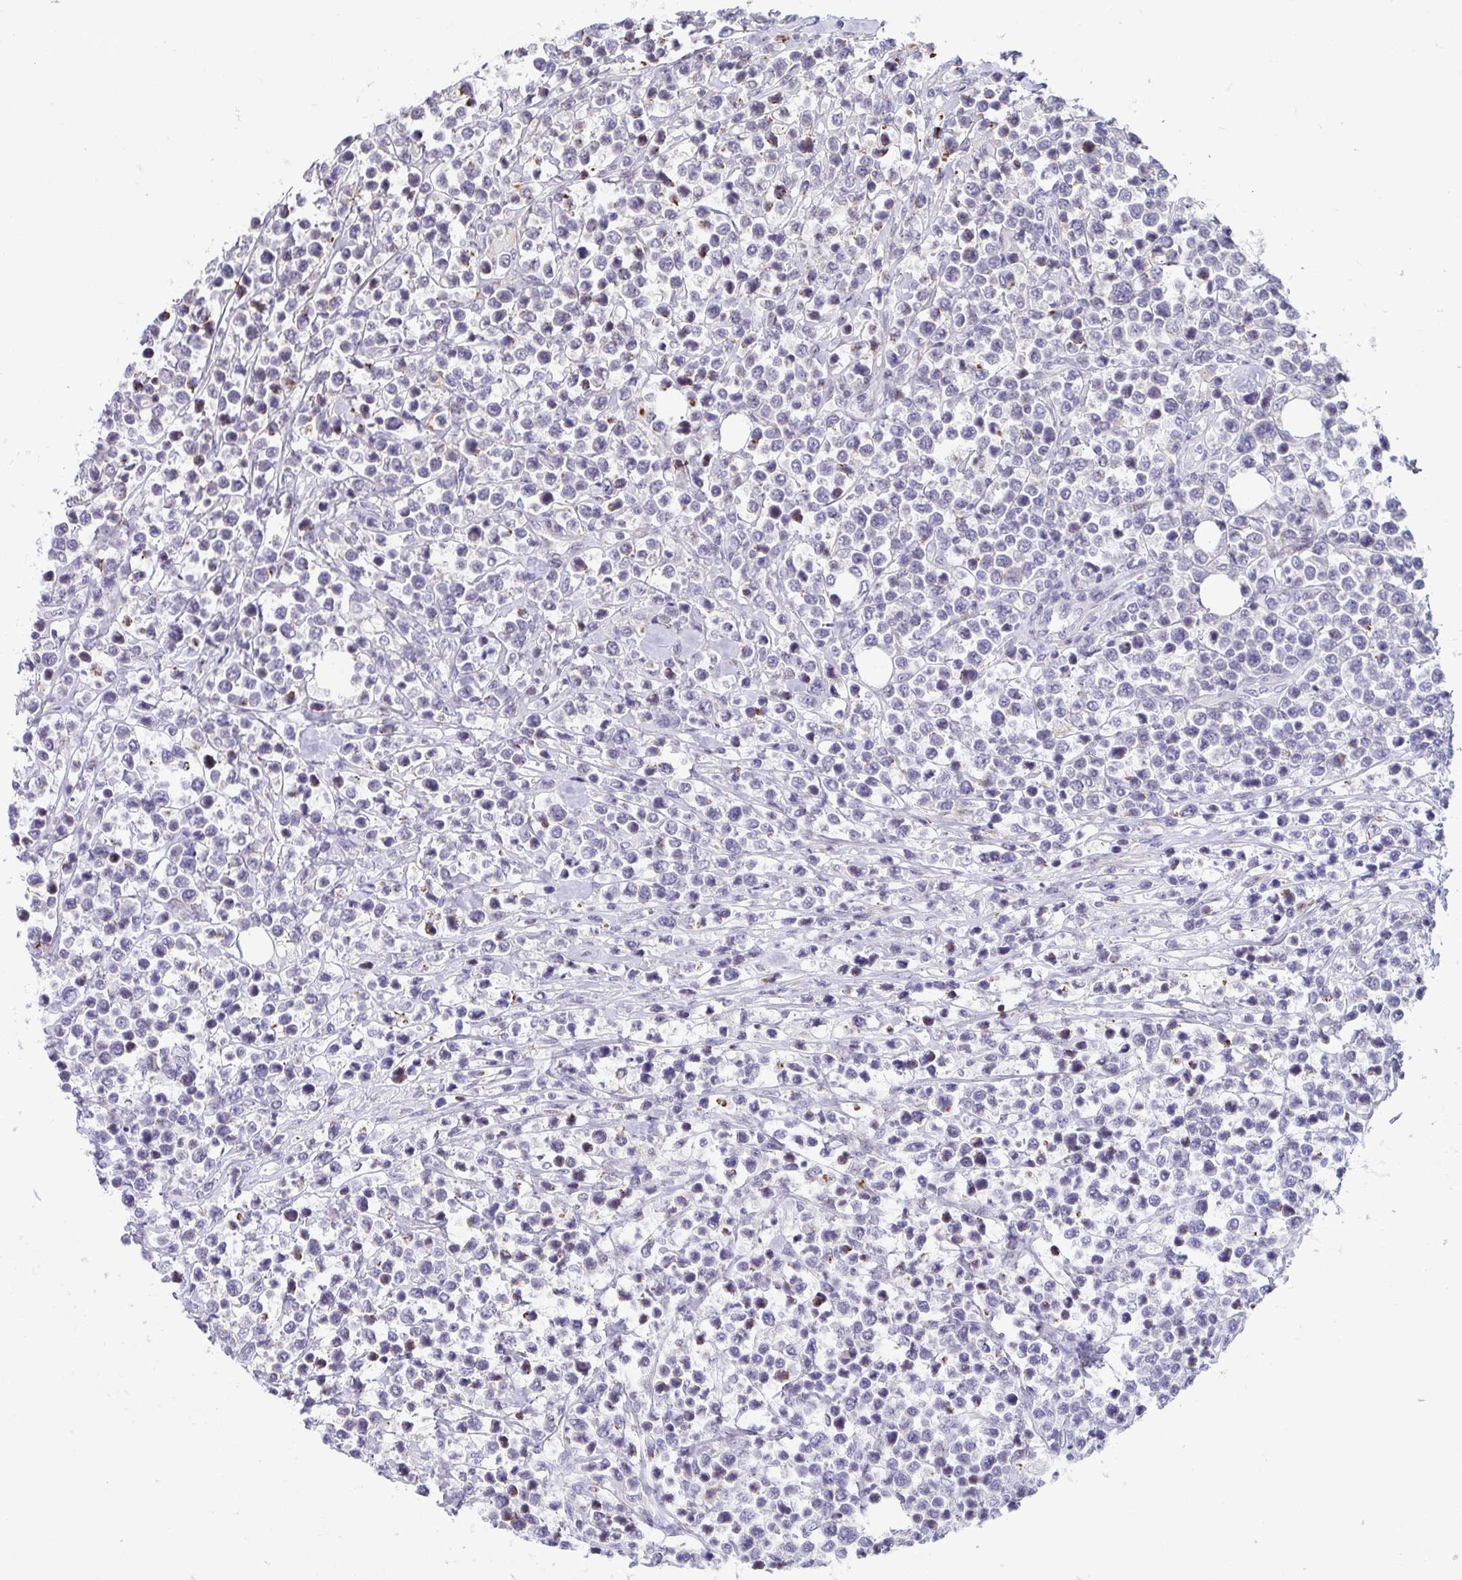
{"staining": {"intensity": "negative", "quantity": "none", "location": "none"}, "tissue": "lymphoma", "cell_type": "Tumor cells", "image_type": "cancer", "snomed": [{"axis": "morphology", "description": "Malignant lymphoma, non-Hodgkin's type, Low grade"}, {"axis": "topography", "description": "Lymph node"}], "caption": "Image shows no protein staining in tumor cells of malignant lymphoma, non-Hodgkin's type (low-grade) tissue.", "gene": "WDR72", "patient": {"sex": "male", "age": 60}}